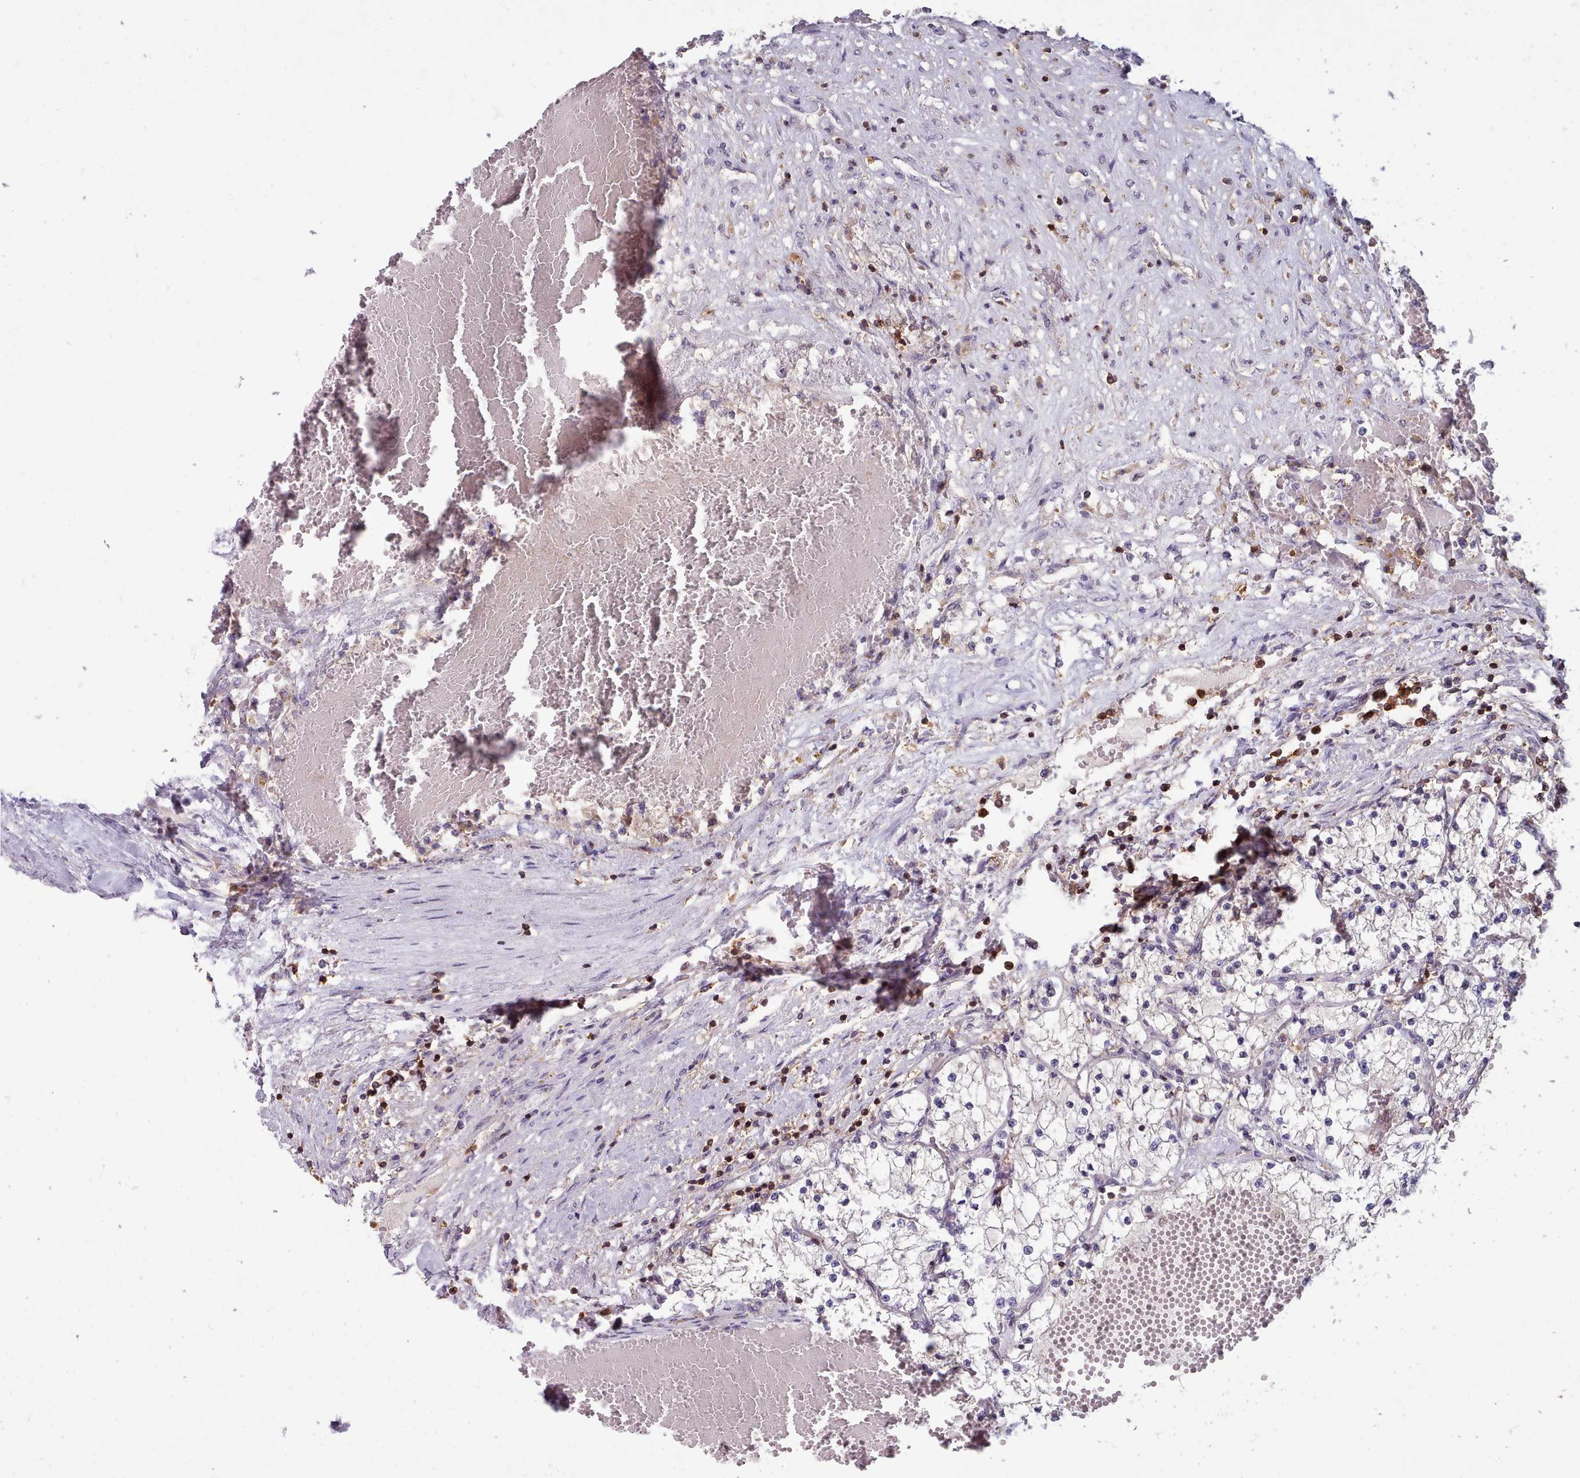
{"staining": {"intensity": "negative", "quantity": "none", "location": "none"}, "tissue": "renal cancer", "cell_type": "Tumor cells", "image_type": "cancer", "snomed": [{"axis": "morphology", "description": "Normal tissue, NOS"}, {"axis": "morphology", "description": "Adenocarcinoma, NOS"}, {"axis": "topography", "description": "Kidney"}], "caption": "IHC photomicrograph of human renal adenocarcinoma stained for a protein (brown), which shows no positivity in tumor cells.", "gene": "RAC2", "patient": {"sex": "male", "age": 68}}